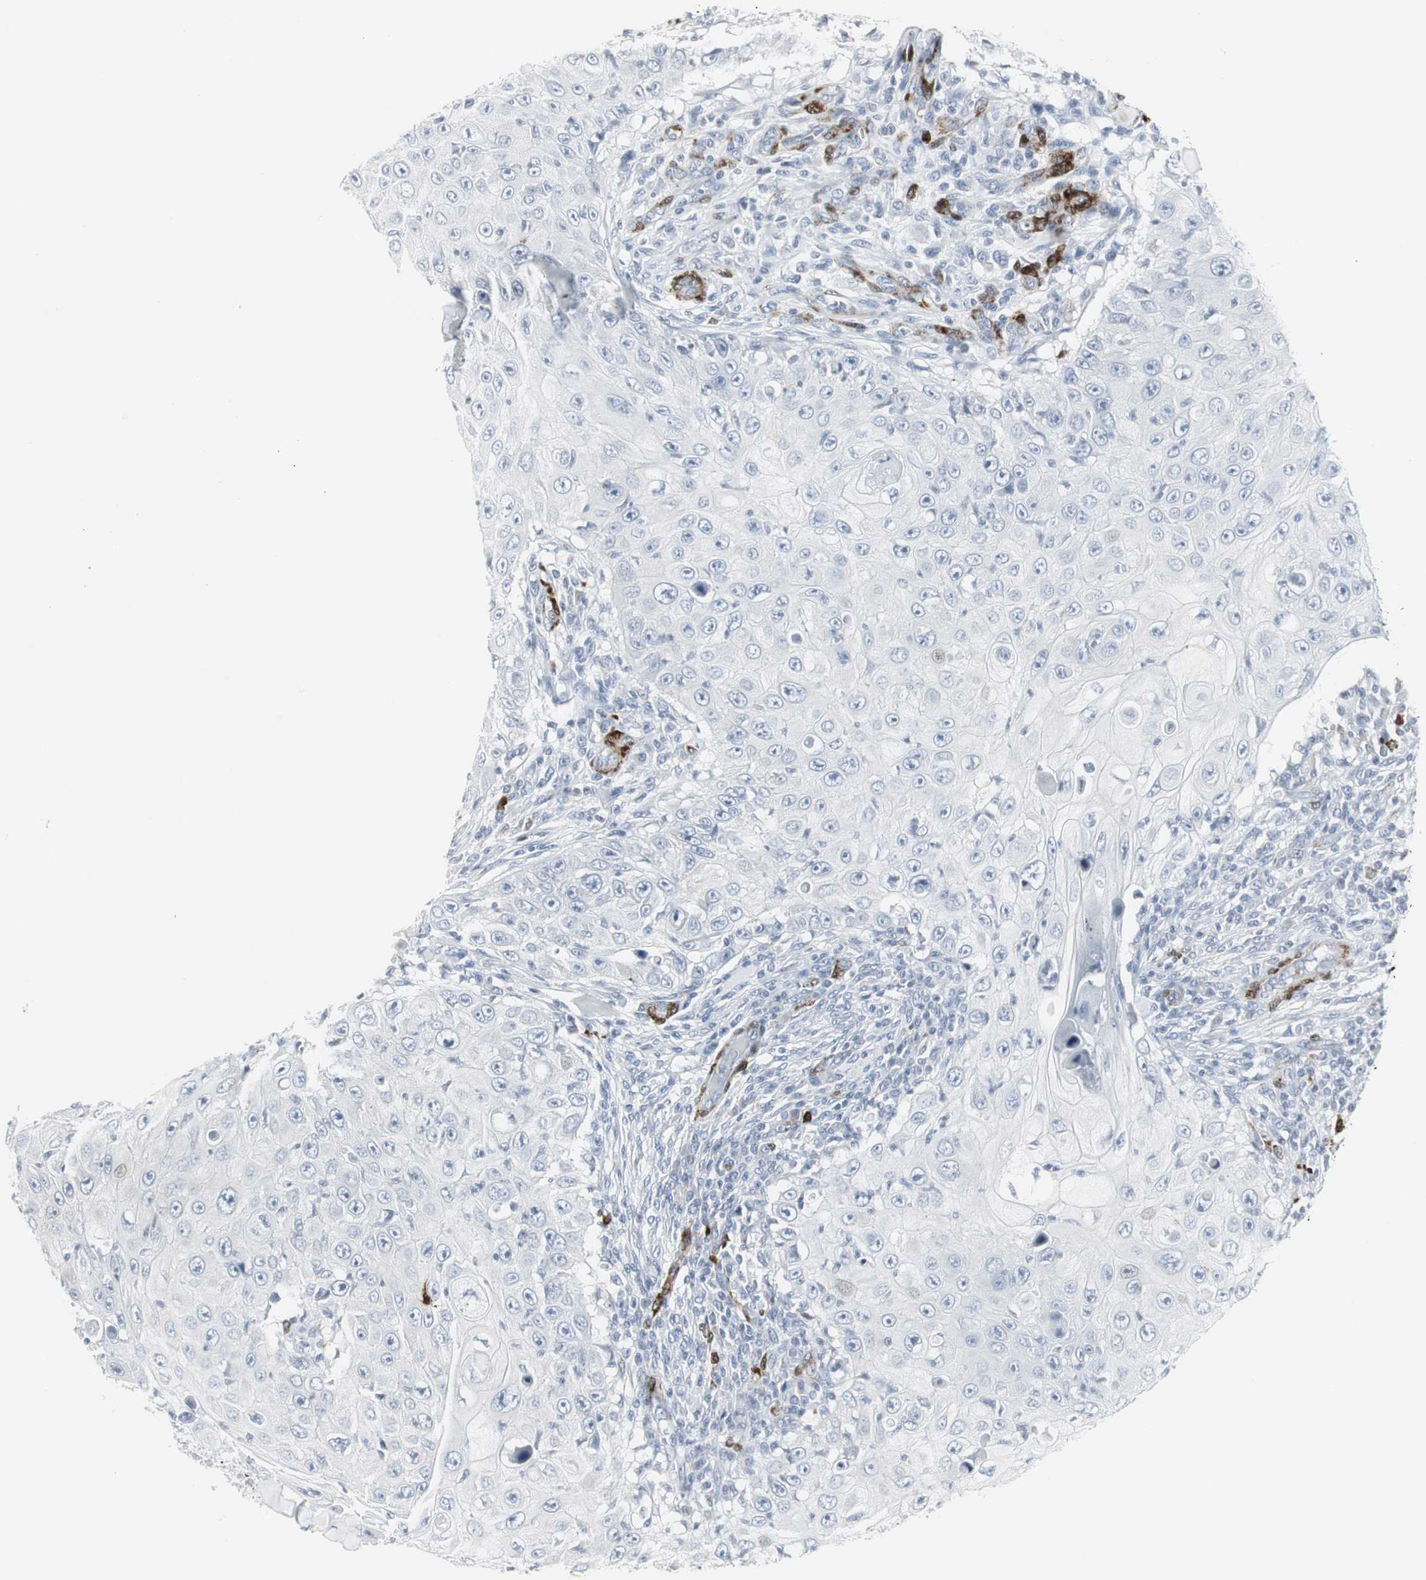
{"staining": {"intensity": "negative", "quantity": "none", "location": "none"}, "tissue": "skin cancer", "cell_type": "Tumor cells", "image_type": "cancer", "snomed": [{"axis": "morphology", "description": "Squamous cell carcinoma, NOS"}, {"axis": "topography", "description": "Skin"}], "caption": "Protein analysis of skin squamous cell carcinoma displays no significant staining in tumor cells.", "gene": "PPP1R14A", "patient": {"sex": "male", "age": 86}}